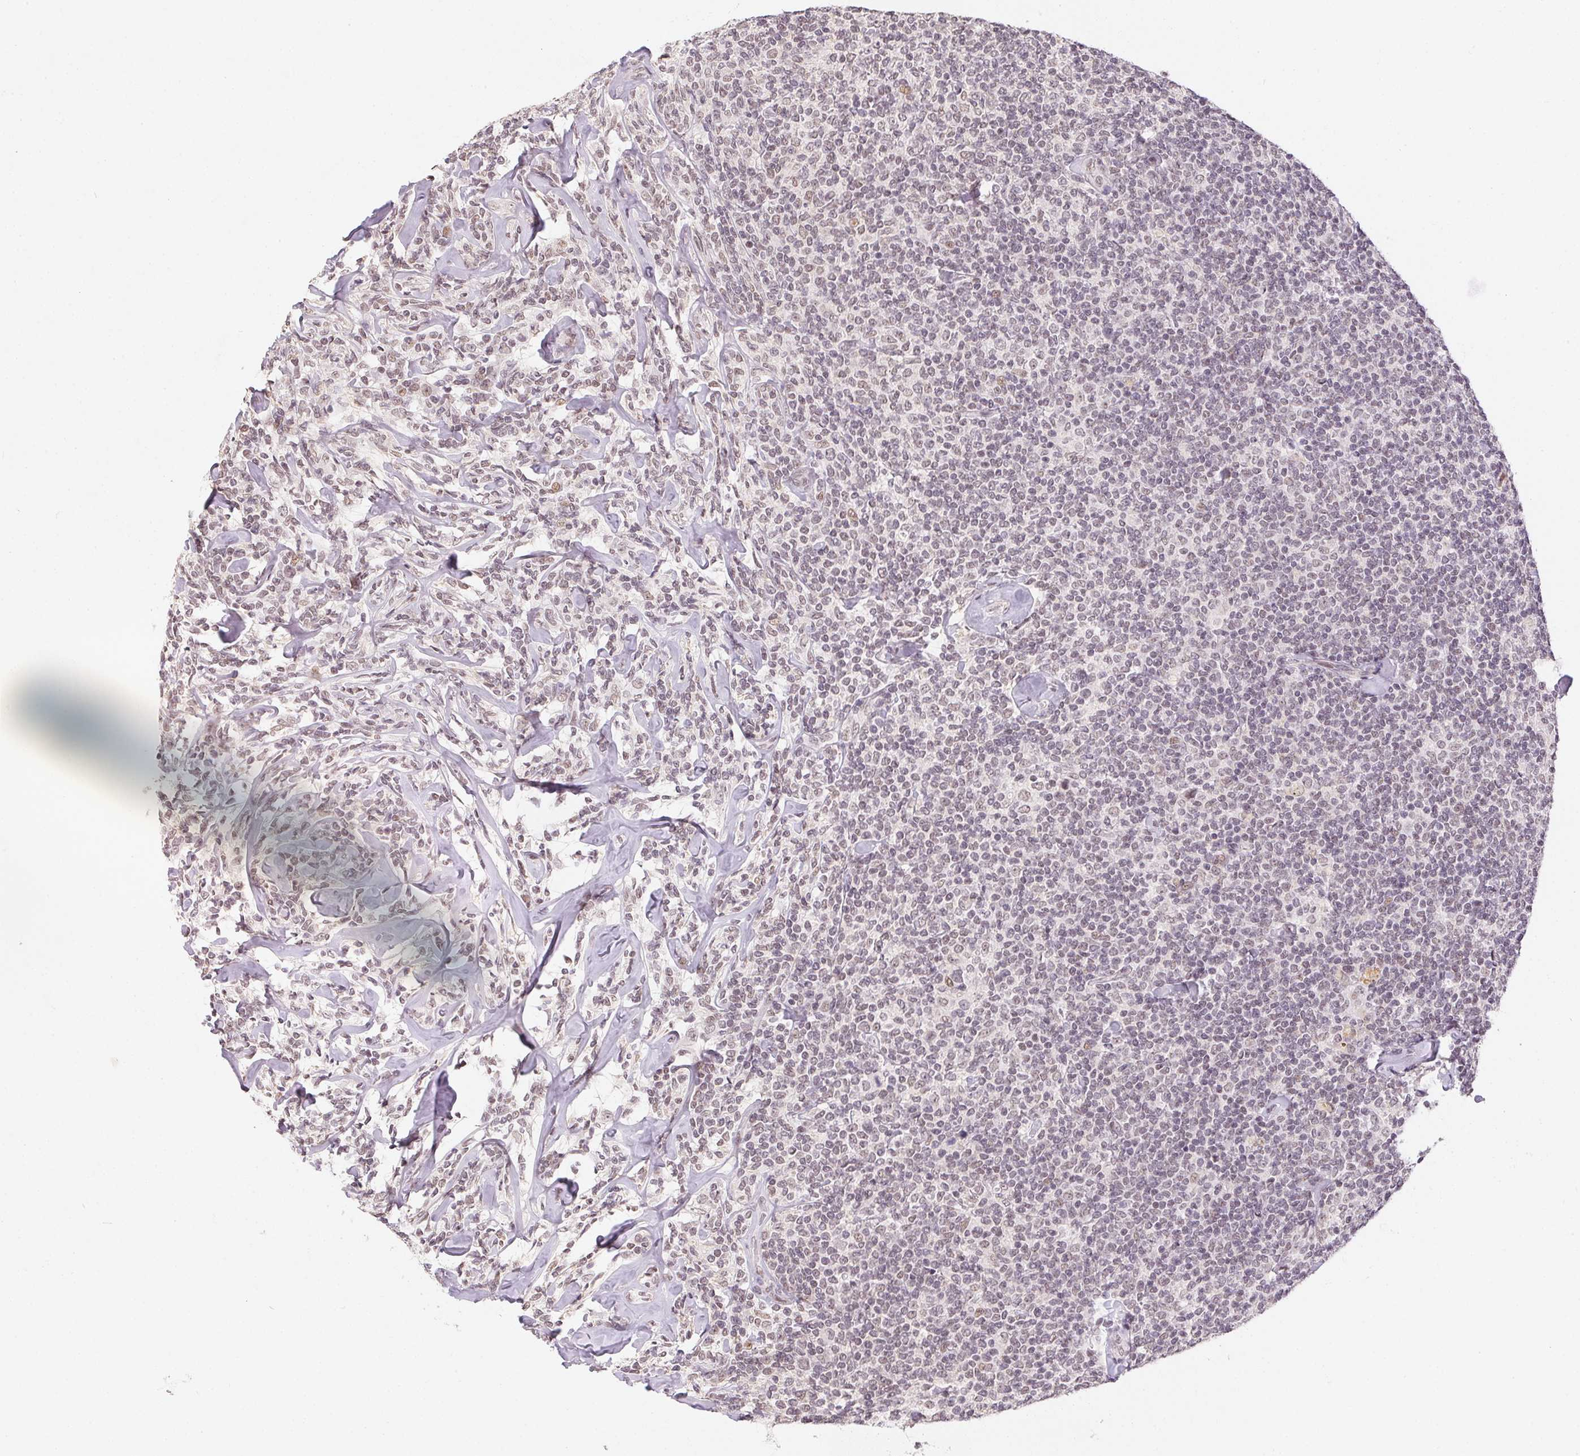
{"staining": {"intensity": "weak", "quantity": "<25%", "location": "nuclear"}, "tissue": "lymphoma", "cell_type": "Tumor cells", "image_type": "cancer", "snomed": [{"axis": "morphology", "description": "Malignant lymphoma, non-Hodgkin's type, Low grade"}, {"axis": "topography", "description": "Lymph node"}], "caption": "Immunohistochemical staining of human low-grade malignant lymphoma, non-Hodgkin's type exhibits no significant positivity in tumor cells.", "gene": "KDM4D", "patient": {"sex": "female", "age": 56}}